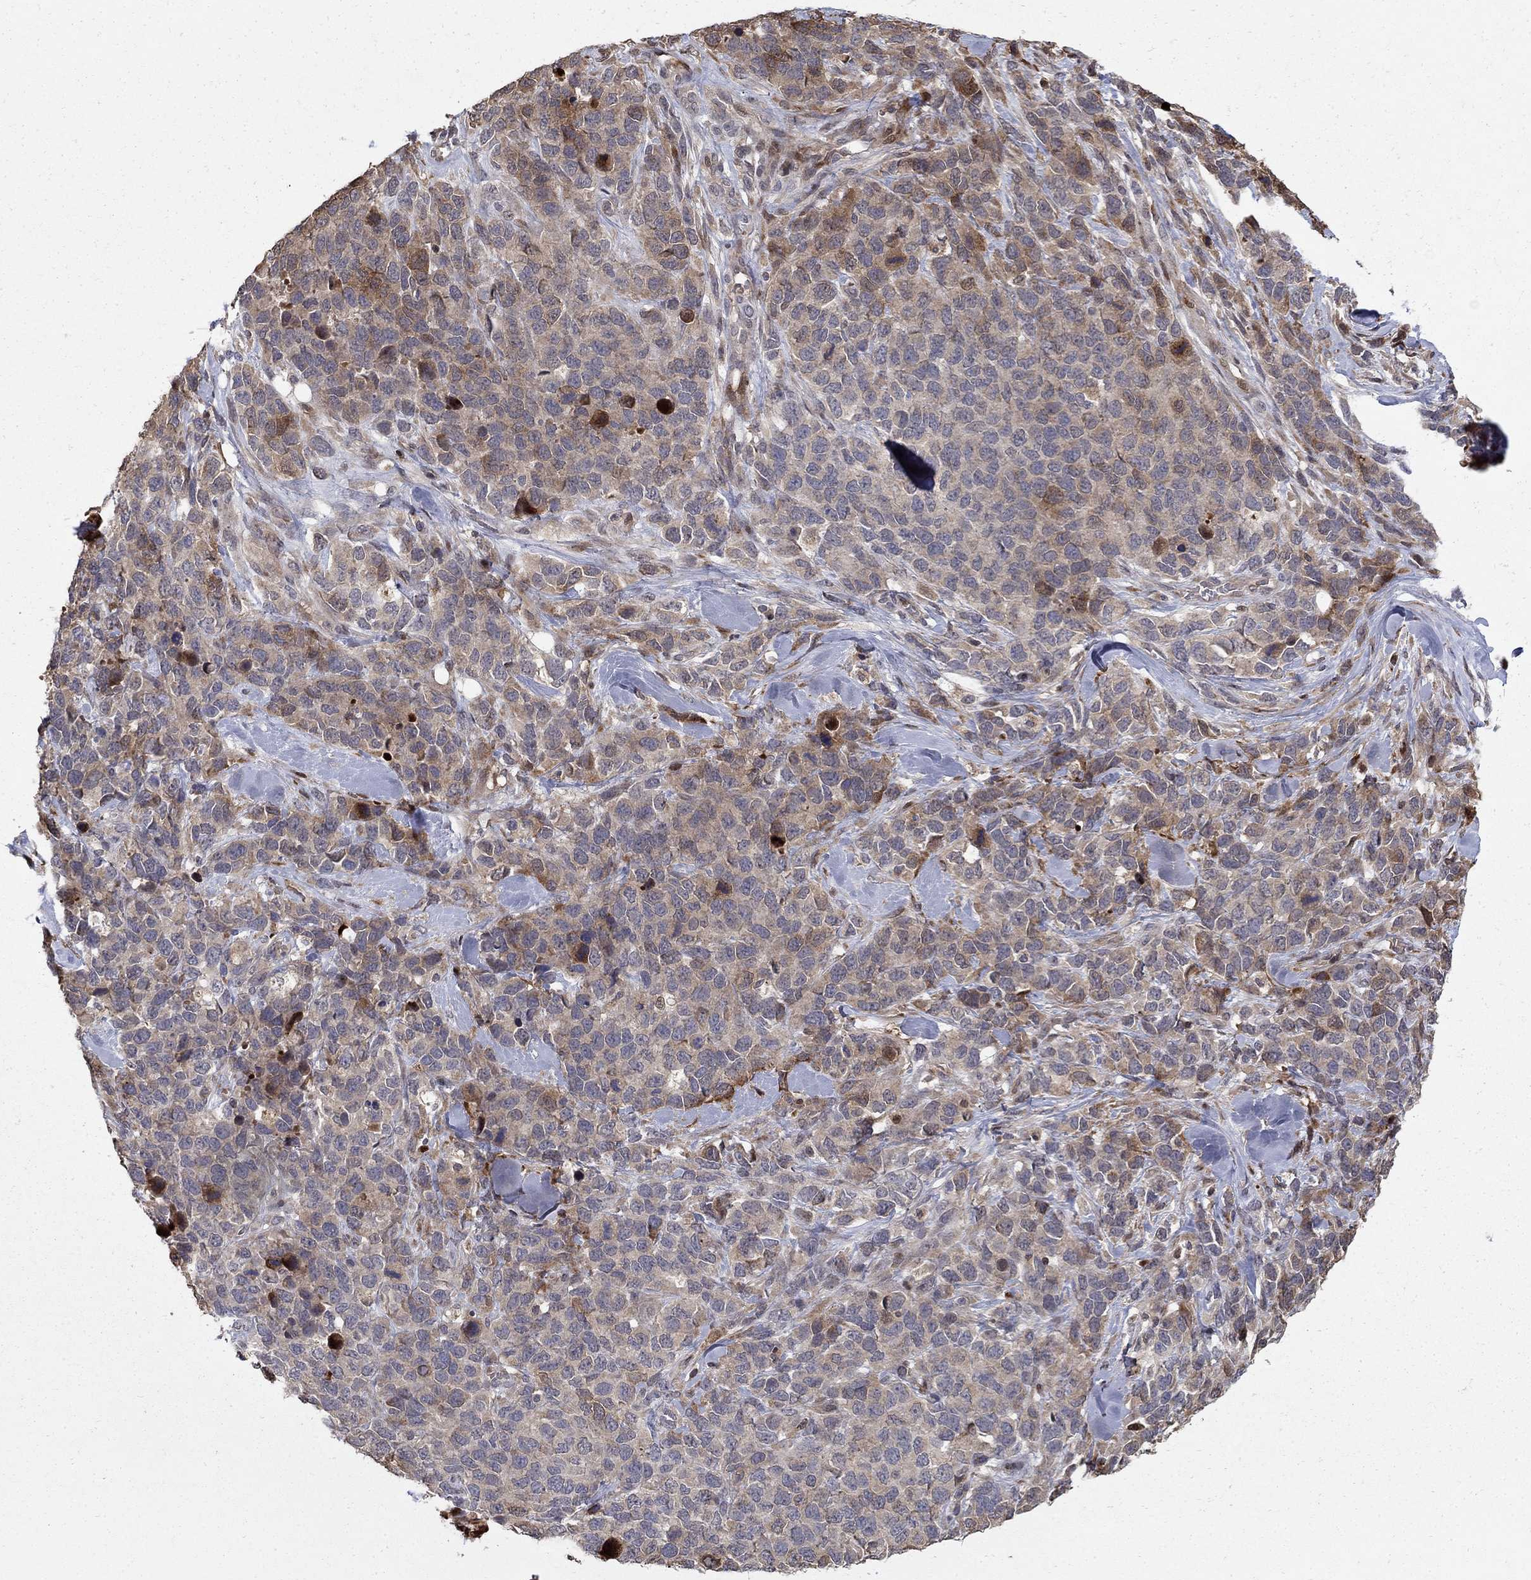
{"staining": {"intensity": "moderate", "quantity": "<25%", "location": "cytoplasmic/membranous"}, "tissue": "melanoma", "cell_type": "Tumor cells", "image_type": "cancer", "snomed": [{"axis": "morphology", "description": "Malignant melanoma, Metastatic site"}, {"axis": "topography", "description": "Skin"}], "caption": "Immunohistochemistry (IHC) photomicrograph of neoplastic tissue: human malignant melanoma (metastatic site) stained using immunohistochemistry (IHC) shows low levels of moderate protein expression localized specifically in the cytoplasmic/membranous of tumor cells, appearing as a cytoplasmic/membranous brown color.", "gene": "LPCAT4", "patient": {"sex": "male", "age": 84}}